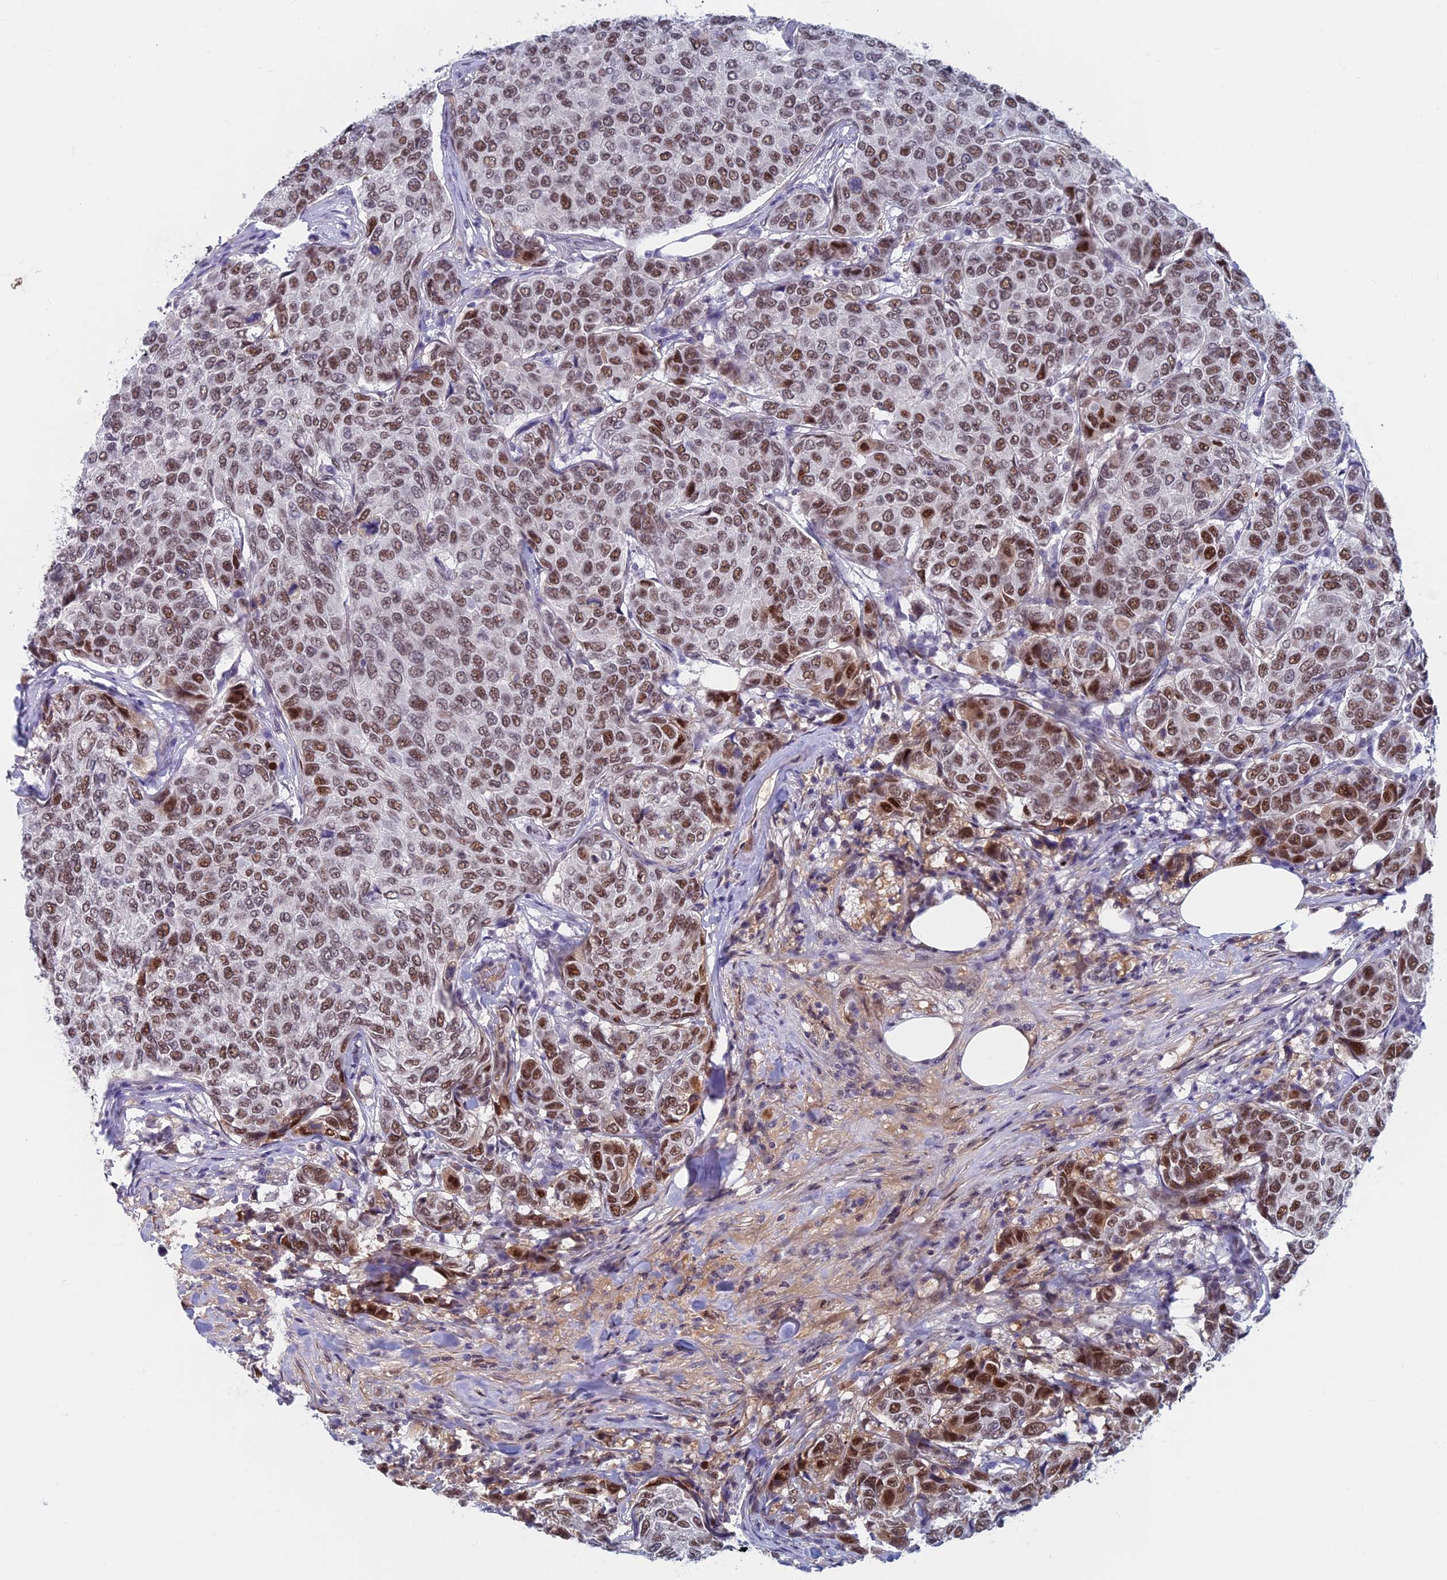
{"staining": {"intensity": "moderate", "quantity": ">75%", "location": "nuclear"}, "tissue": "breast cancer", "cell_type": "Tumor cells", "image_type": "cancer", "snomed": [{"axis": "morphology", "description": "Duct carcinoma"}, {"axis": "topography", "description": "Breast"}], "caption": "Infiltrating ductal carcinoma (breast) stained for a protein displays moderate nuclear positivity in tumor cells. (IHC, brightfield microscopy, high magnification).", "gene": "ASH2L", "patient": {"sex": "female", "age": 55}}